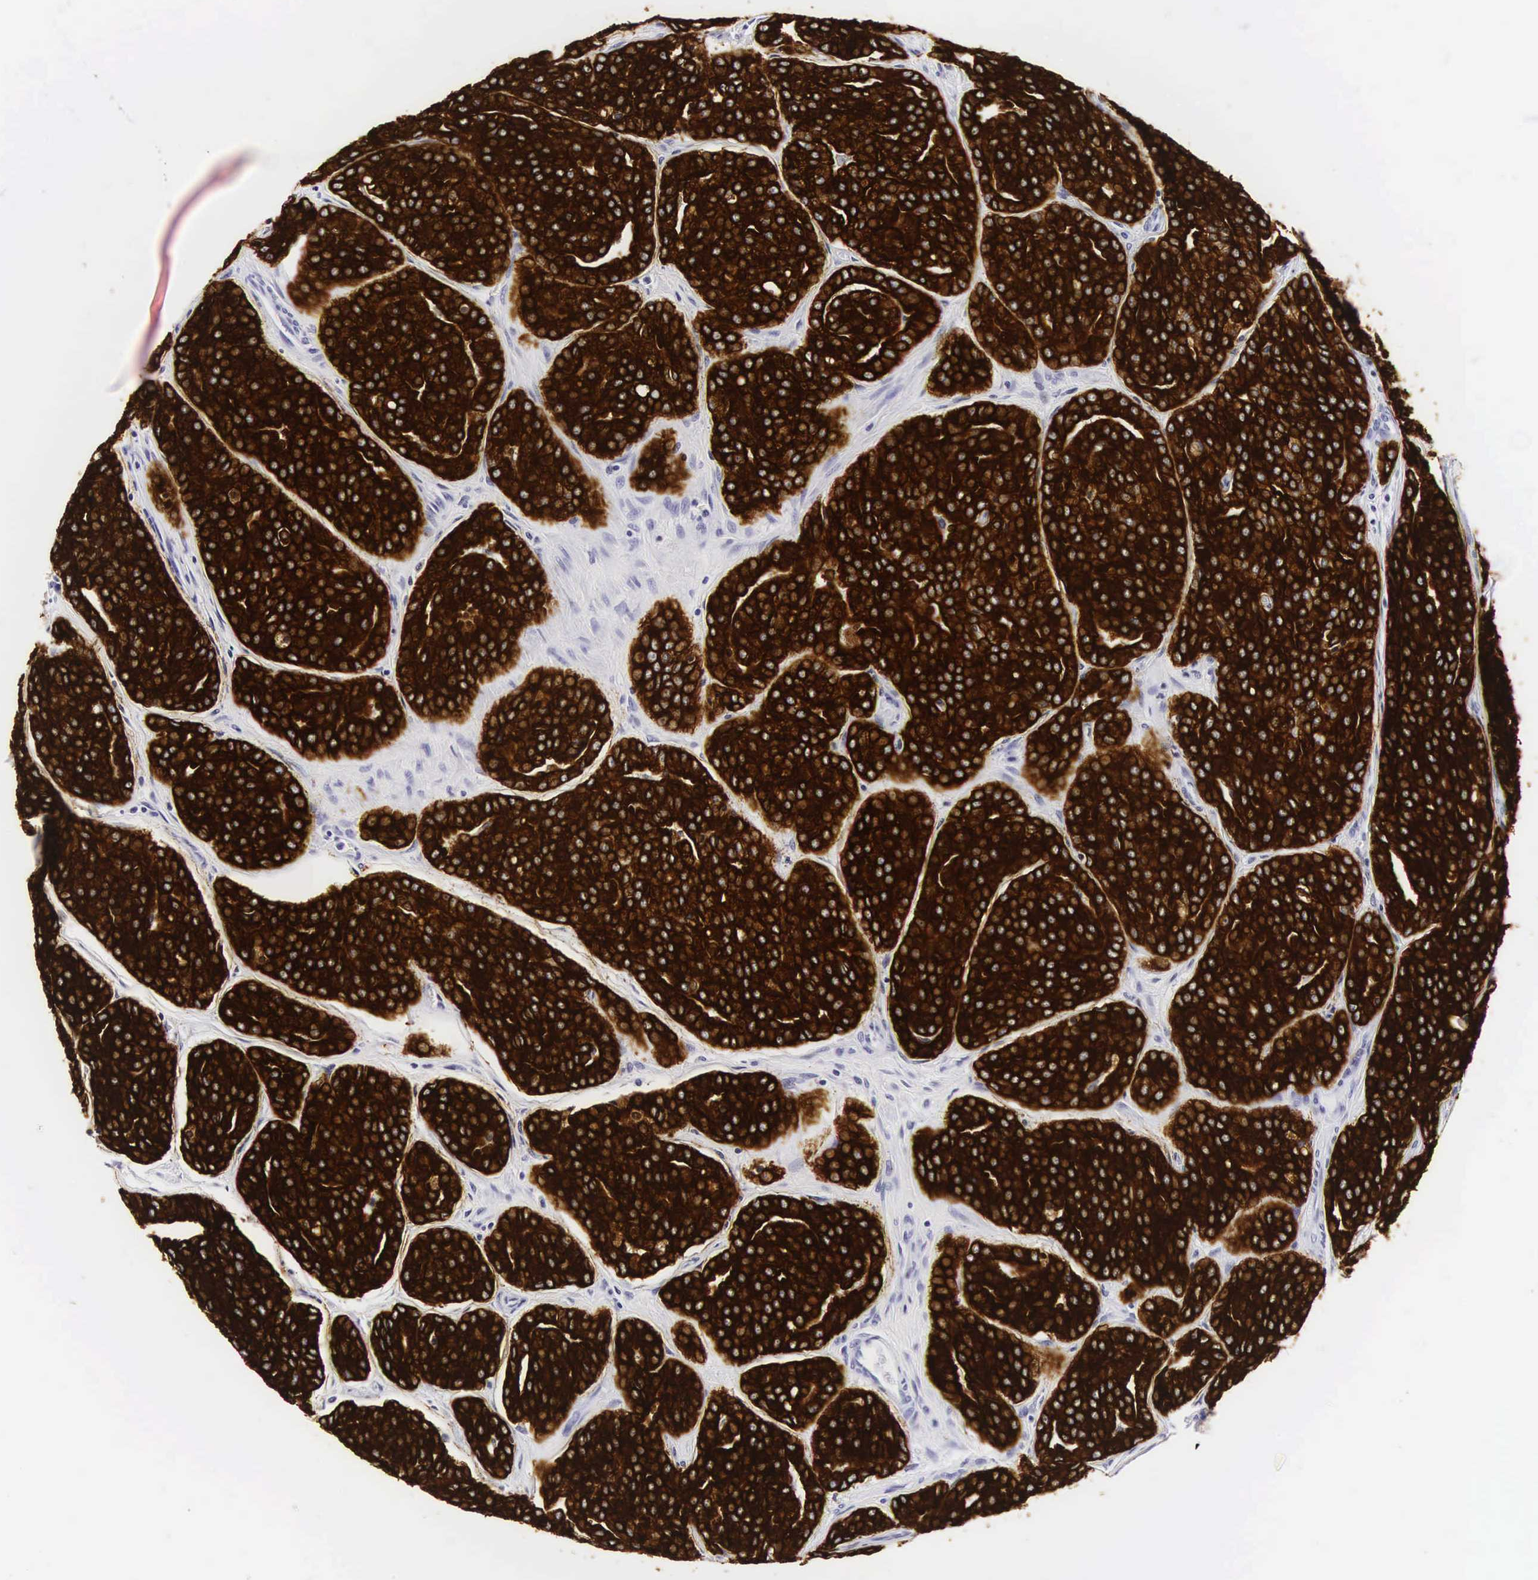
{"staining": {"intensity": "strong", "quantity": ">75%", "location": "cytoplasmic/membranous"}, "tissue": "prostate cancer", "cell_type": "Tumor cells", "image_type": "cancer", "snomed": [{"axis": "morphology", "description": "Adenocarcinoma, High grade"}, {"axis": "topography", "description": "Prostate"}], "caption": "High-magnification brightfield microscopy of prostate cancer stained with DAB (brown) and counterstained with hematoxylin (blue). tumor cells exhibit strong cytoplasmic/membranous expression is present in about>75% of cells.", "gene": "KRT18", "patient": {"sex": "male", "age": 64}}